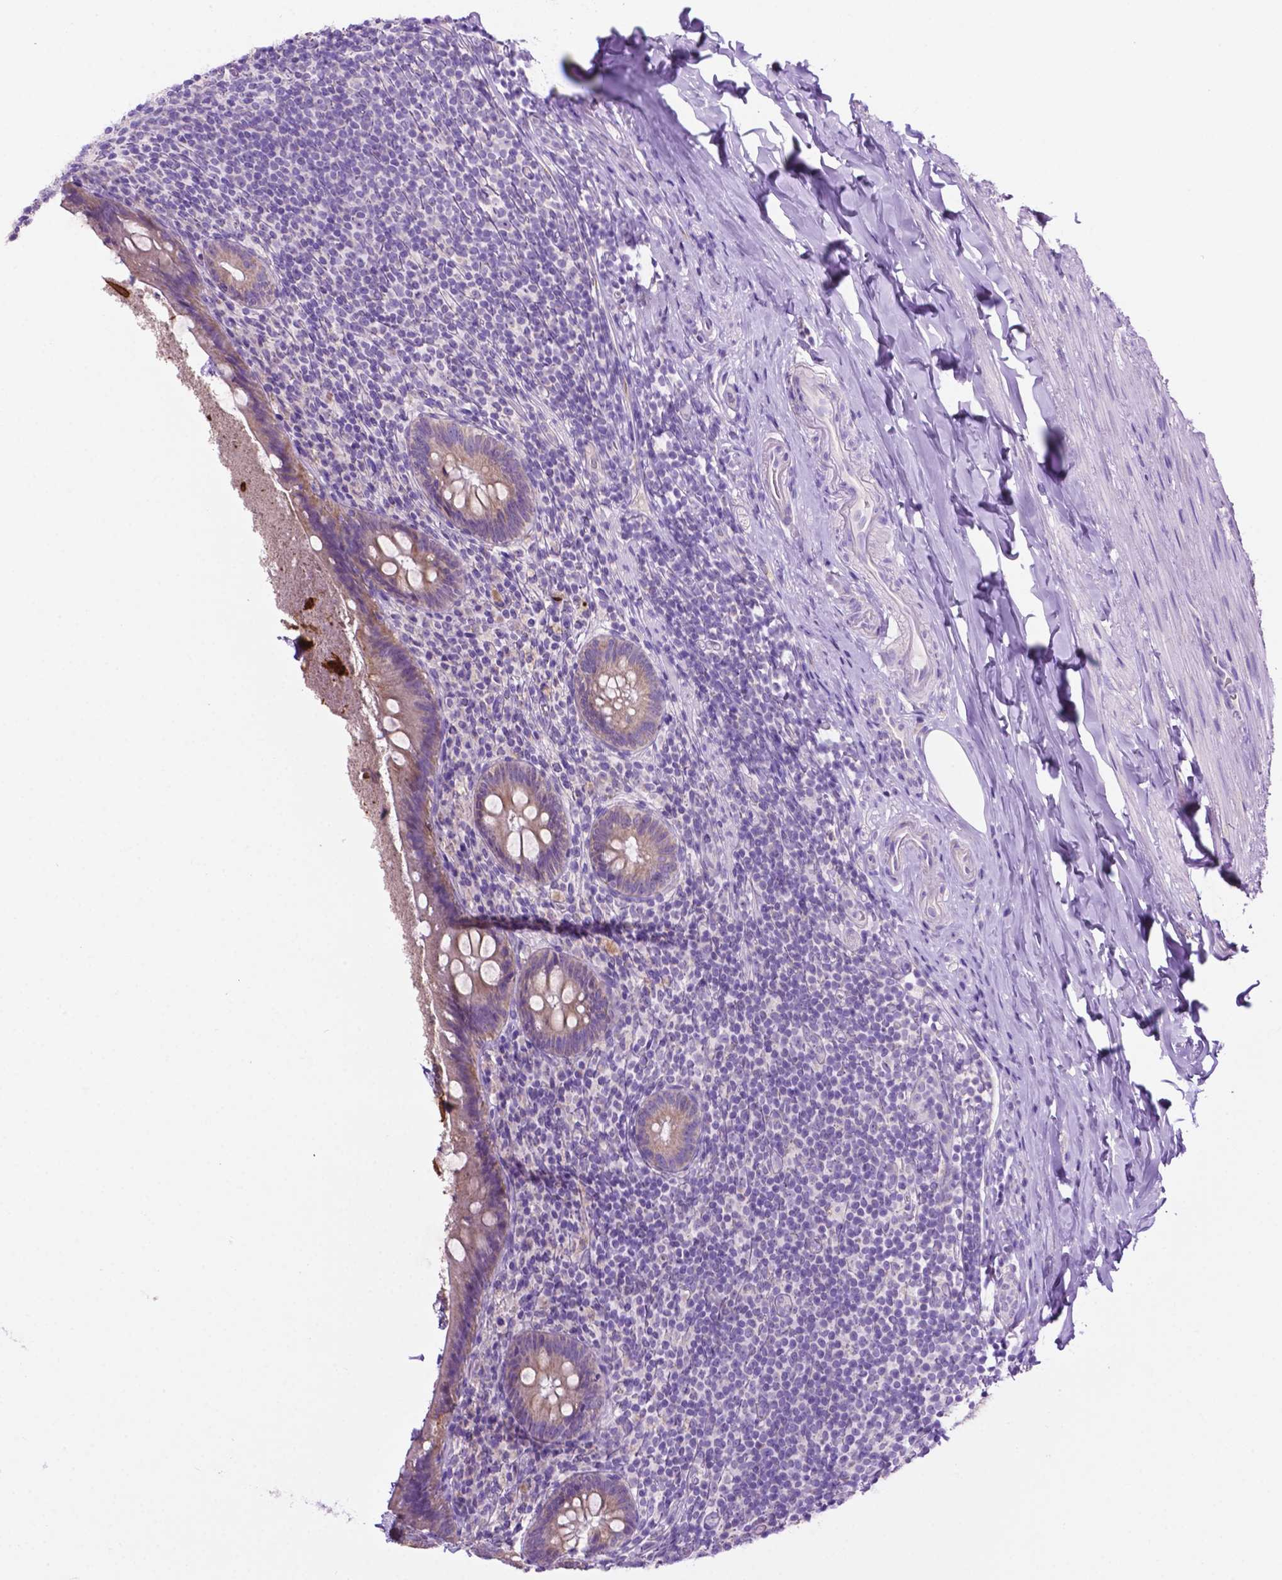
{"staining": {"intensity": "weak", "quantity": ">75%", "location": "cytoplasmic/membranous"}, "tissue": "appendix", "cell_type": "Glandular cells", "image_type": "normal", "snomed": [{"axis": "morphology", "description": "Normal tissue, NOS"}, {"axis": "topography", "description": "Appendix"}], "caption": "The photomicrograph reveals a brown stain indicating the presence of a protein in the cytoplasmic/membranous of glandular cells in appendix. The staining was performed using DAB to visualize the protein expression in brown, while the nuclei were stained in blue with hematoxylin (Magnification: 20x).", "gene": "PHYHIP", "patient": {"sex": "male", "age": 47}}